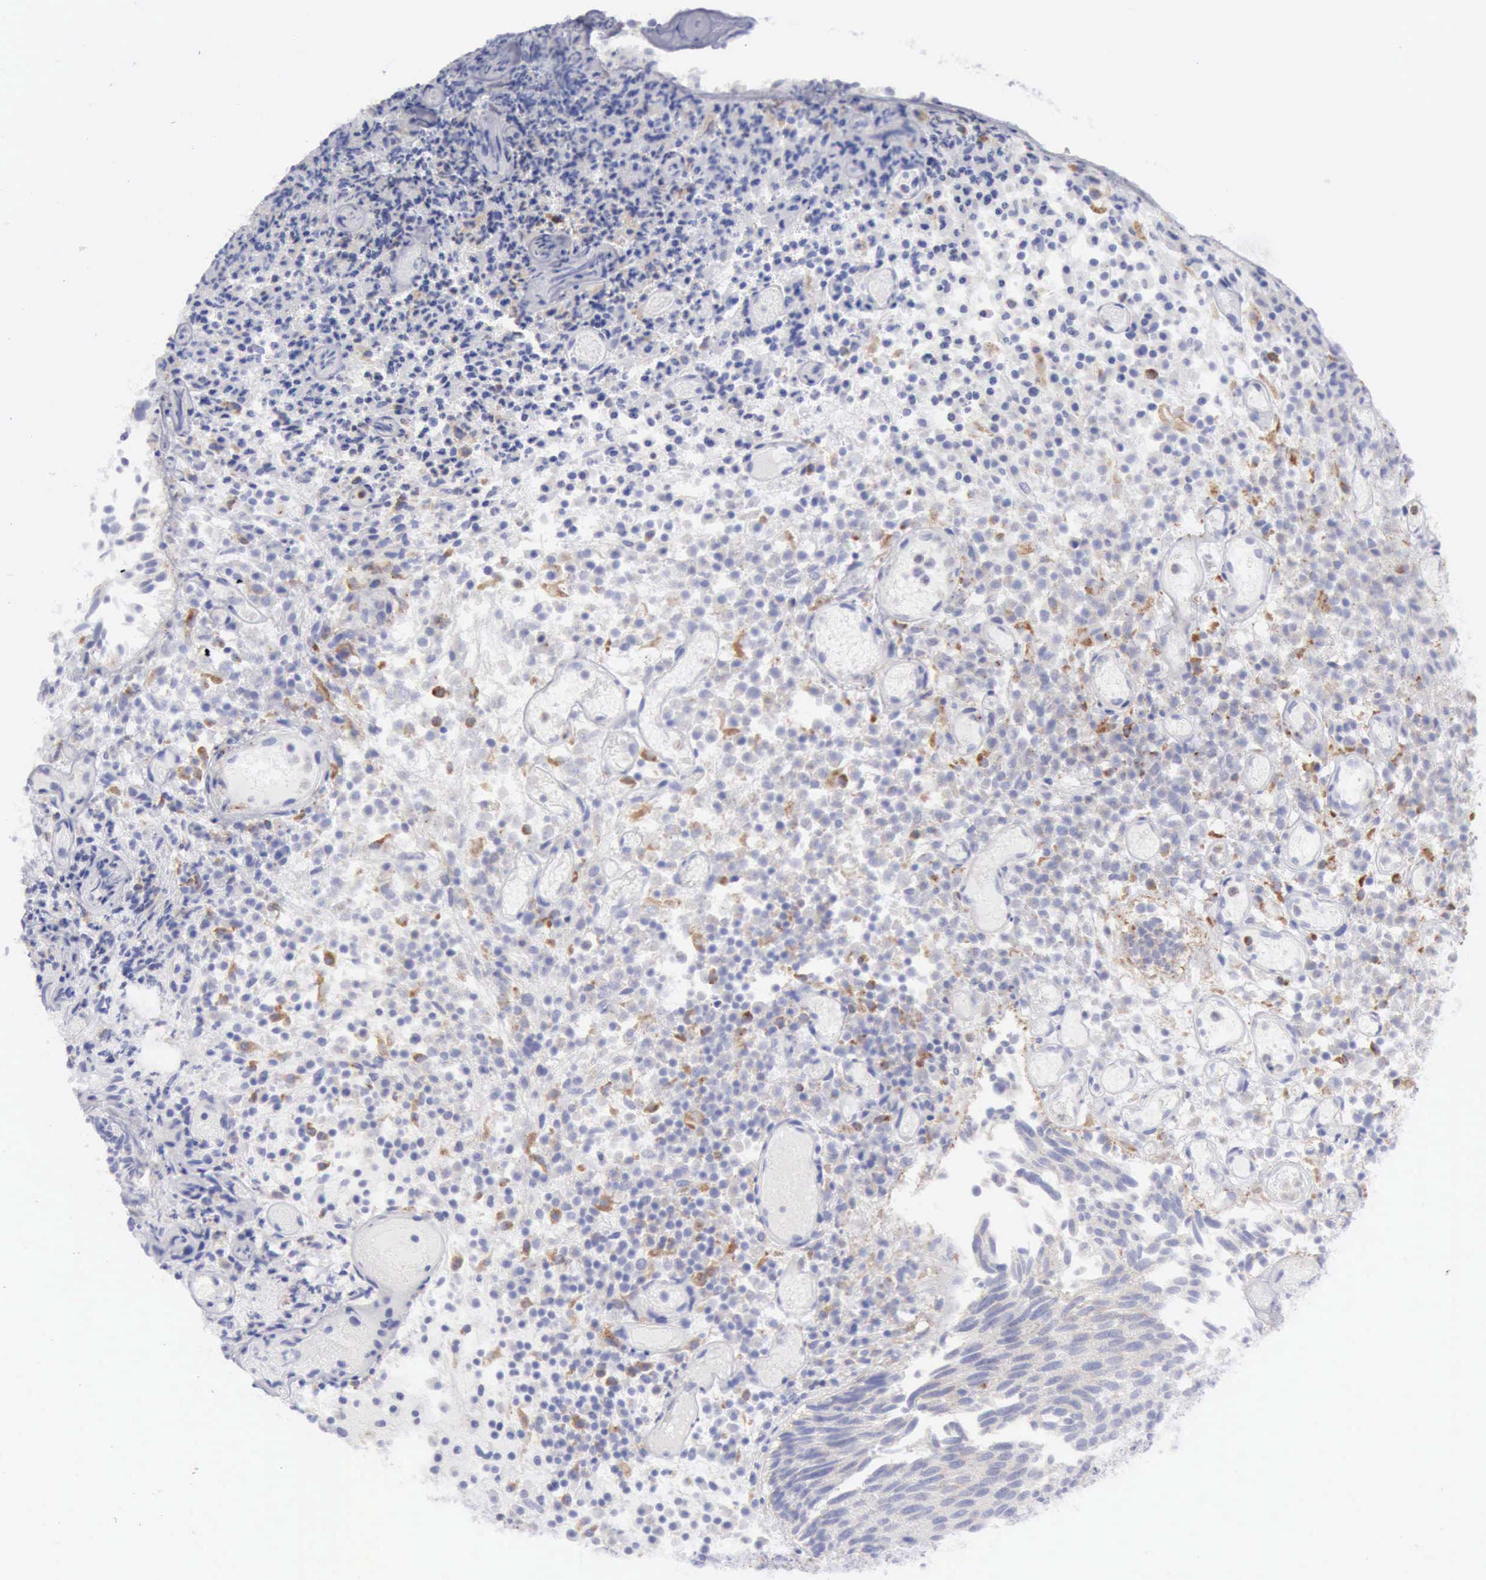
{"staining": {"intensity": "negative", "quantity": "none", "location": "none"}, "tissue": "urothelial cancer", "cell_type": "Tumor cells", "image_type": "cancer", "snomed": [{"axis": "morphology", "description": "Urothelial carcinoma, Low grade"}, {"axis": "topography", "description": "Urinary bladder"}], "caption": "DAB (3,3'-diaminobenzidine) immunohistochemical staining of human urothelial cancer exhibits no significant expression in tumor cells.", "gene": "CTSS", "patient": {"sex": "male", "age": 85}}